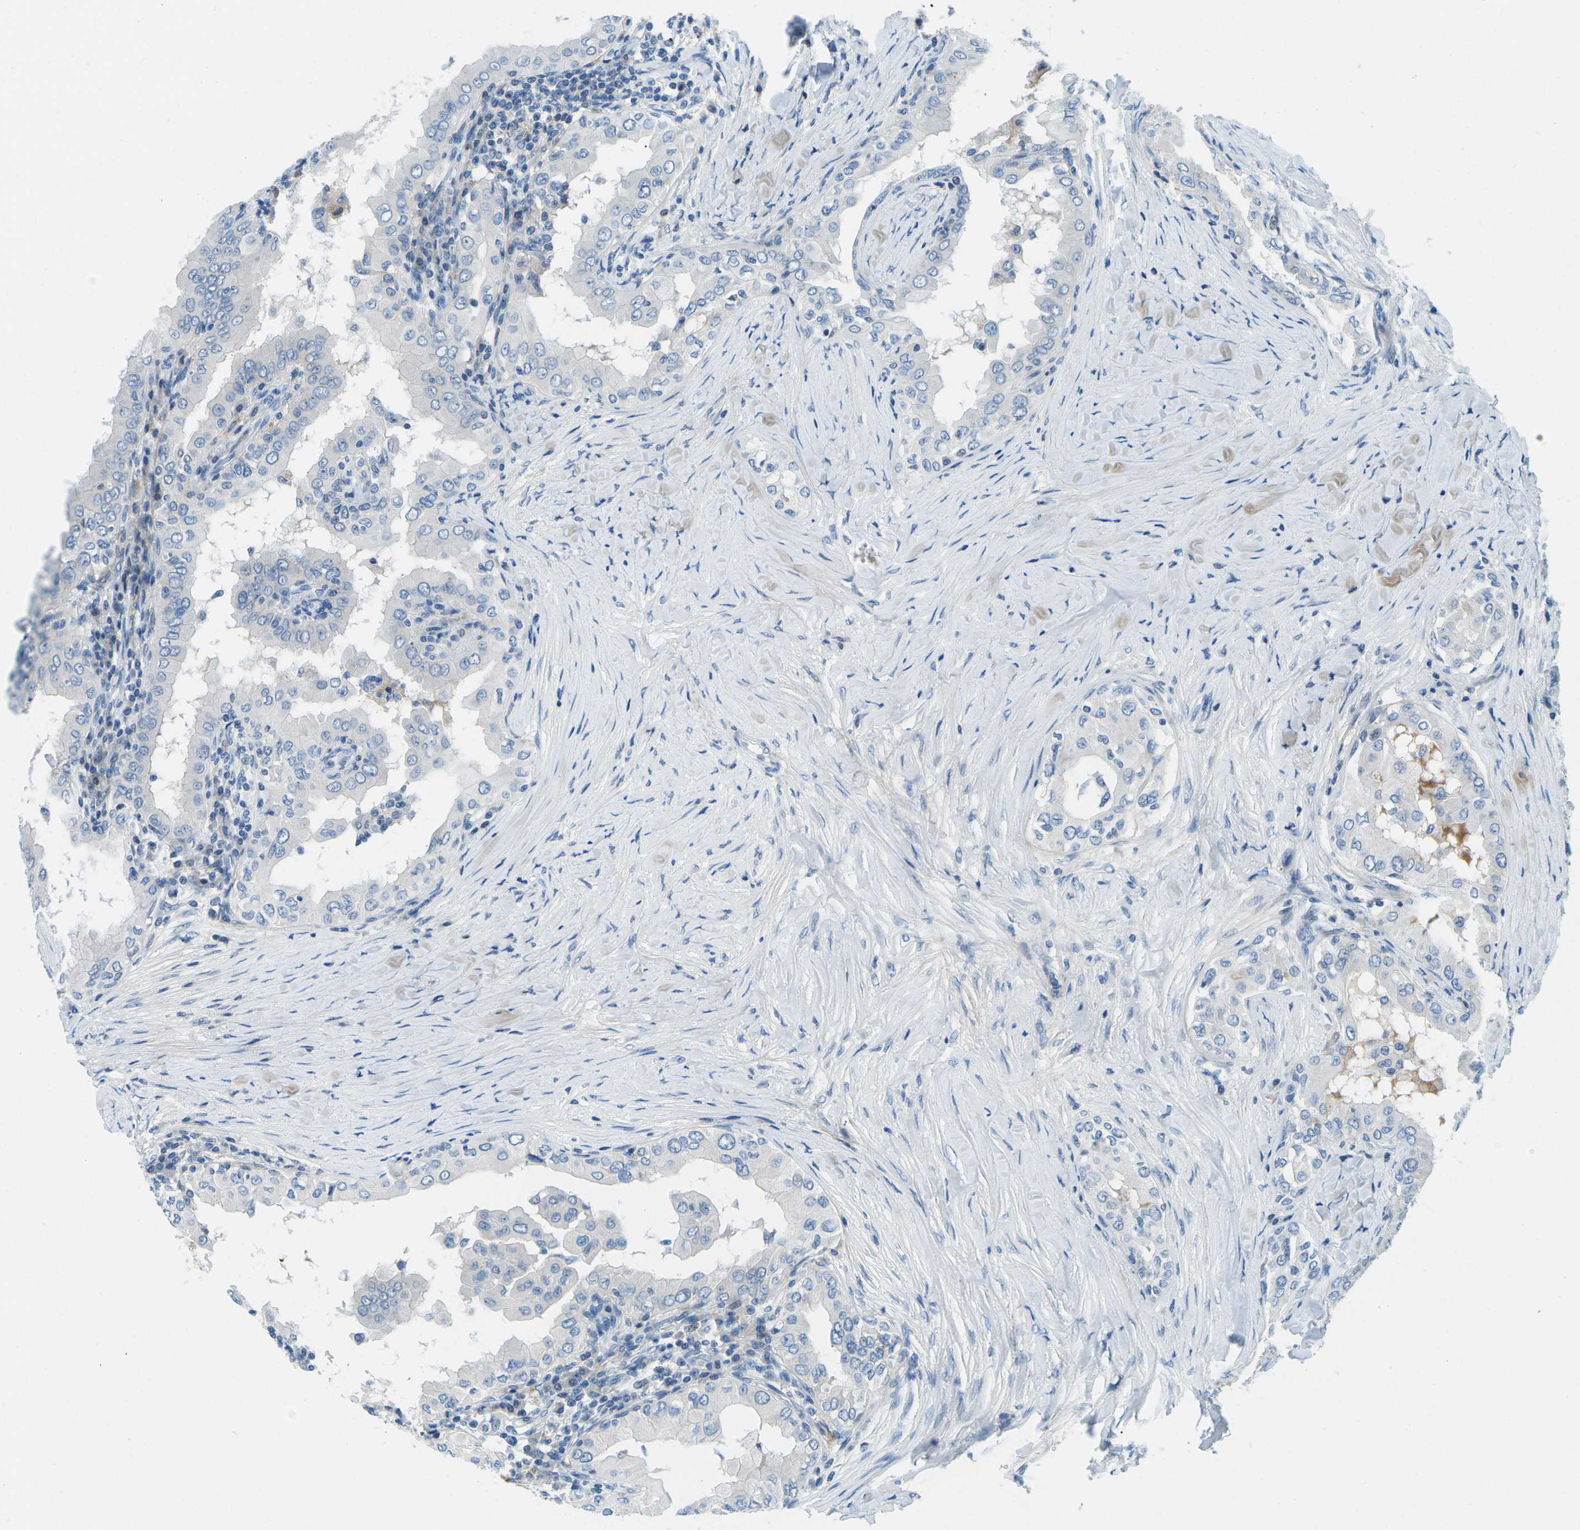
{"staining": {"intensity": "negative", "quantity": "none", "location": "none"}, "tissue": "thyroid cancer", "cell_type": "Tumor cells", "image_type": "cancer", "snomed": [{"axis": "morphology", "description": "Papillary adenocarcinoma, NOS"}, {"axis": "topography", "description": "Thyroid gland"}], "caption": "There is no significant staining in tumor cells of thyroid papillary adenocarcinoma.", "gene": "CFB", "patient": {"sex": "male", "age": 33}}